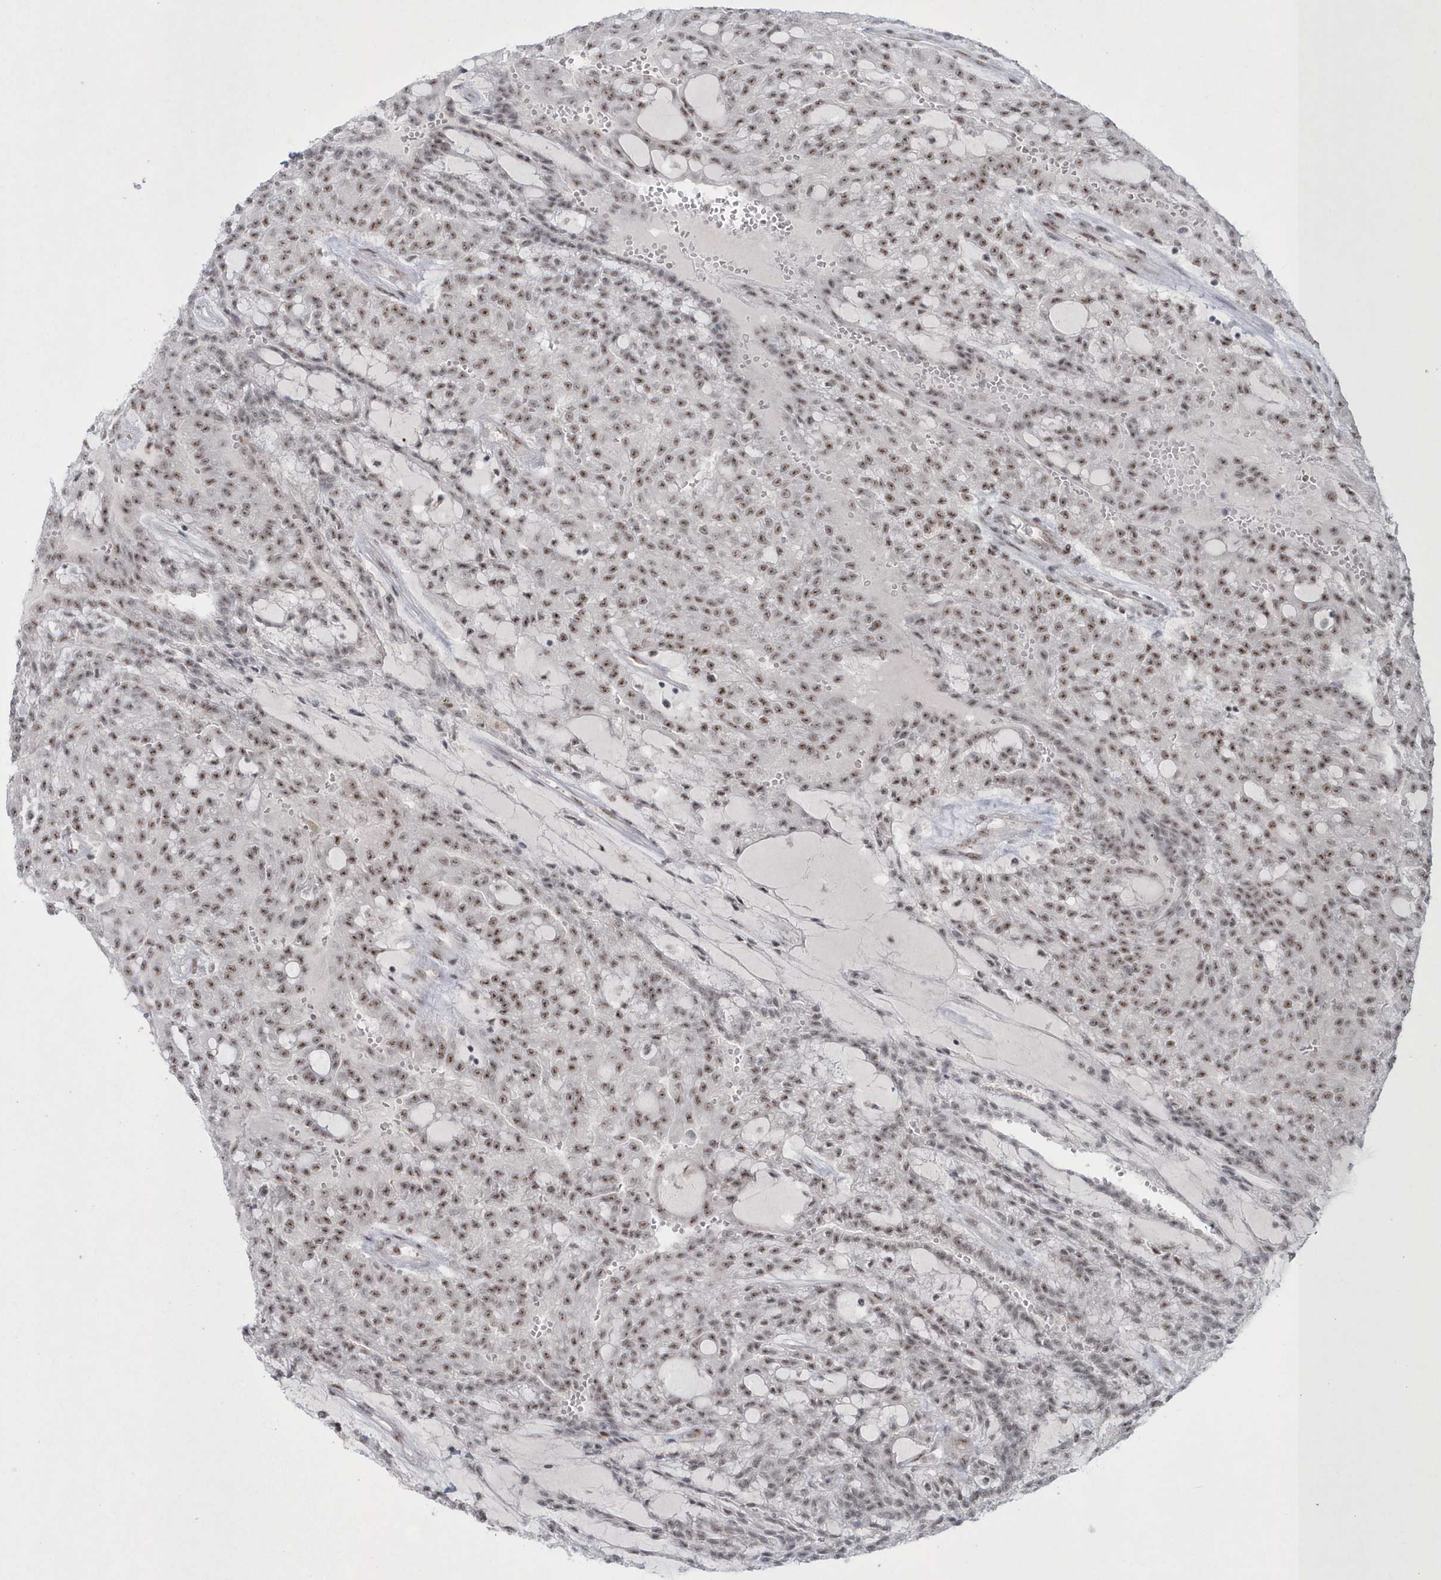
{"staining": {"intensity": "moderate", "quantity": ">75%", "location": "nuclear"}, "tissue": "renal cancer", "cell_type": "Tumor cells", "image_type": "cancer", "snomed": [{"axis": "morphology", "description": "Adenocarcinoma, NOS"}, {"axis": "topography", "description": "Kidney"}], "caption": "IHC histopathology image of human renal cancer (adenocarcinoma) stained for a protein (brown), which demonstrates medium levels of moderate nuclear expression in about >75% of tumor cells.", "gene": "KDM6B", "patient": {"sex": "male", "age": 63}}